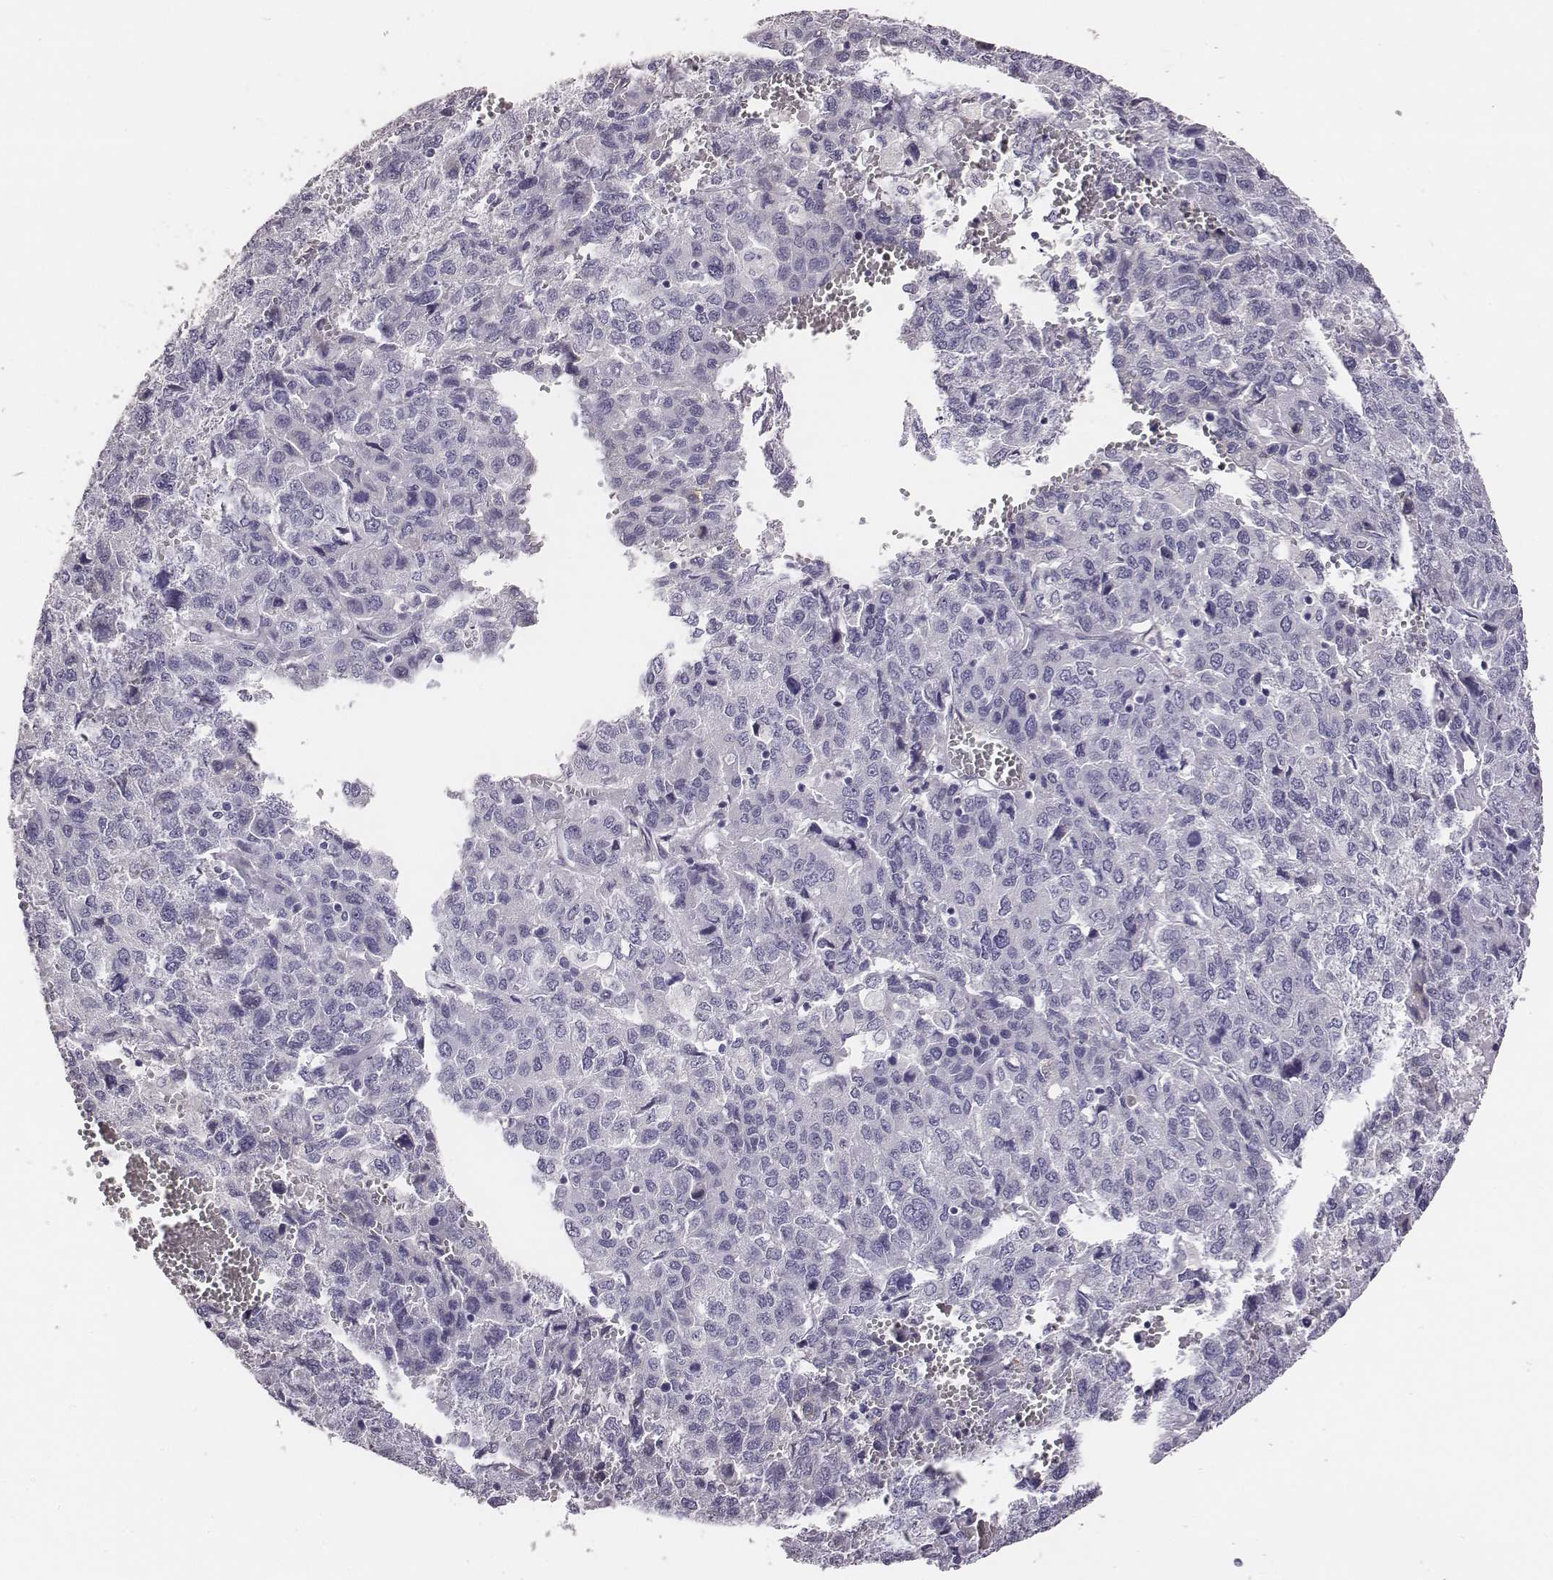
{"staining": {"intensity": "negative", "quantity": "none", "location": "none"}, "tissue": "liver cancer", "cell_type": "Tumor cells", "image_type": "cancer", "snomed": [{"axis": "morphology", "description": "Carcinoma, Hepatocellular, NOS"}, {"axis": "topography", "description": "Liver"}], "caption": "IHC micrograph of liver cancer (hepatocellular carcinoma) stained for a protein (brown), which reveals no staining in tumor cells. Brightfield microscopy of immunohistochemistry (IHC) stained with DAB (brown) and hematoxylin (blue), captured at high magnification.", "gene": "GUCA1A", "patient": {"sex": "male", "age": 69}}